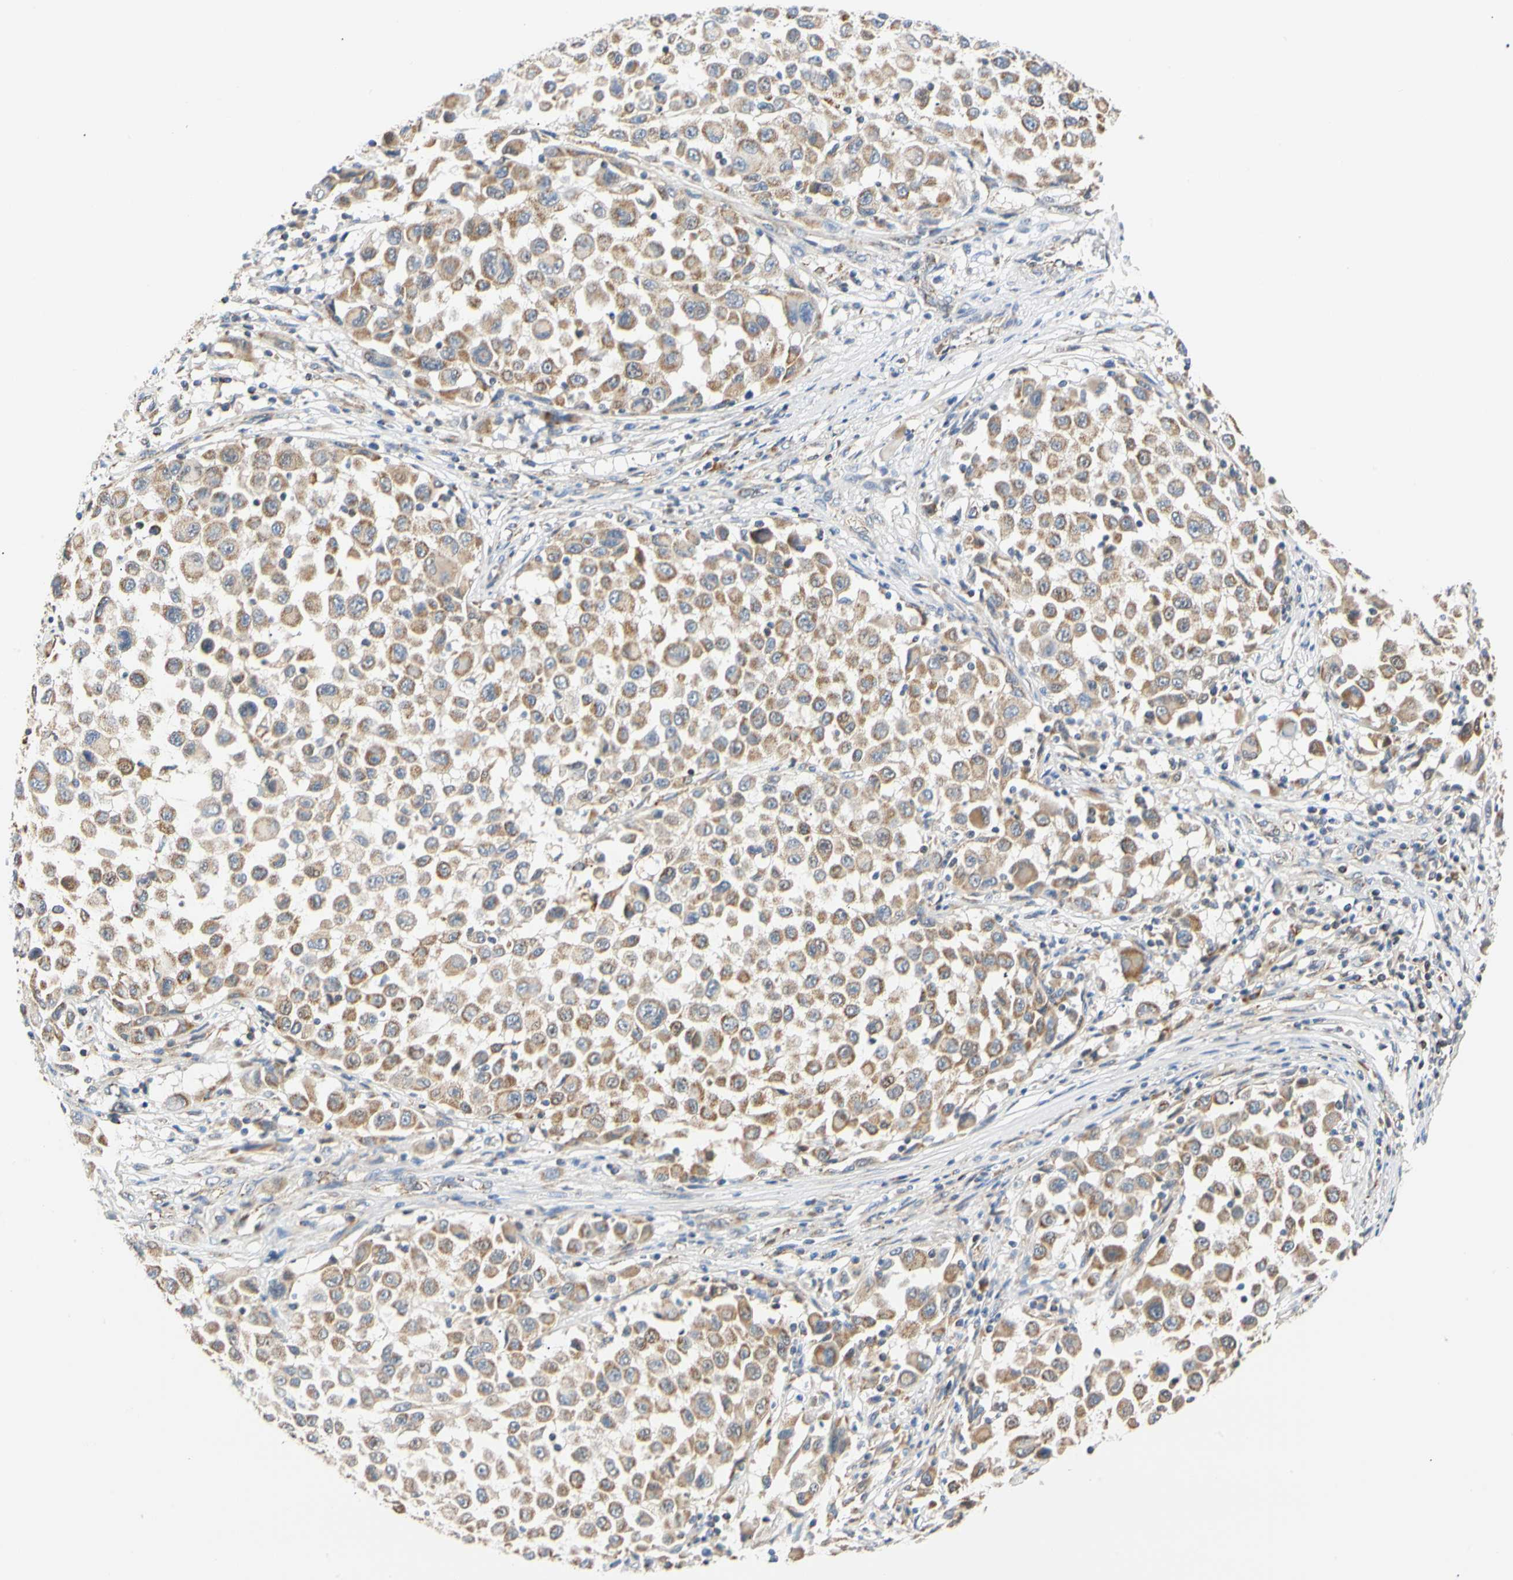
{"staining": {"intensity": "moderate", "quantity": ">75%", "location": "cytoplasmic/membranous"}, "tissue": "melanoma", "cell_type": "Tumor cells", "image_type": "cancer", "snomed": [{"axis": "morphology", "description": "Malignant melanoma, Metastatic site"}, {"axis": "topography", "description": "Lymph node"}], "caption": "A brown stain highlights moderate cytoplasmic/membranous positivity of a protein in human melanoma tumor cells. Nuclei are stained in blue.", "gene": "ACAT1", "patient": {"sex": "male", "age": 61}}